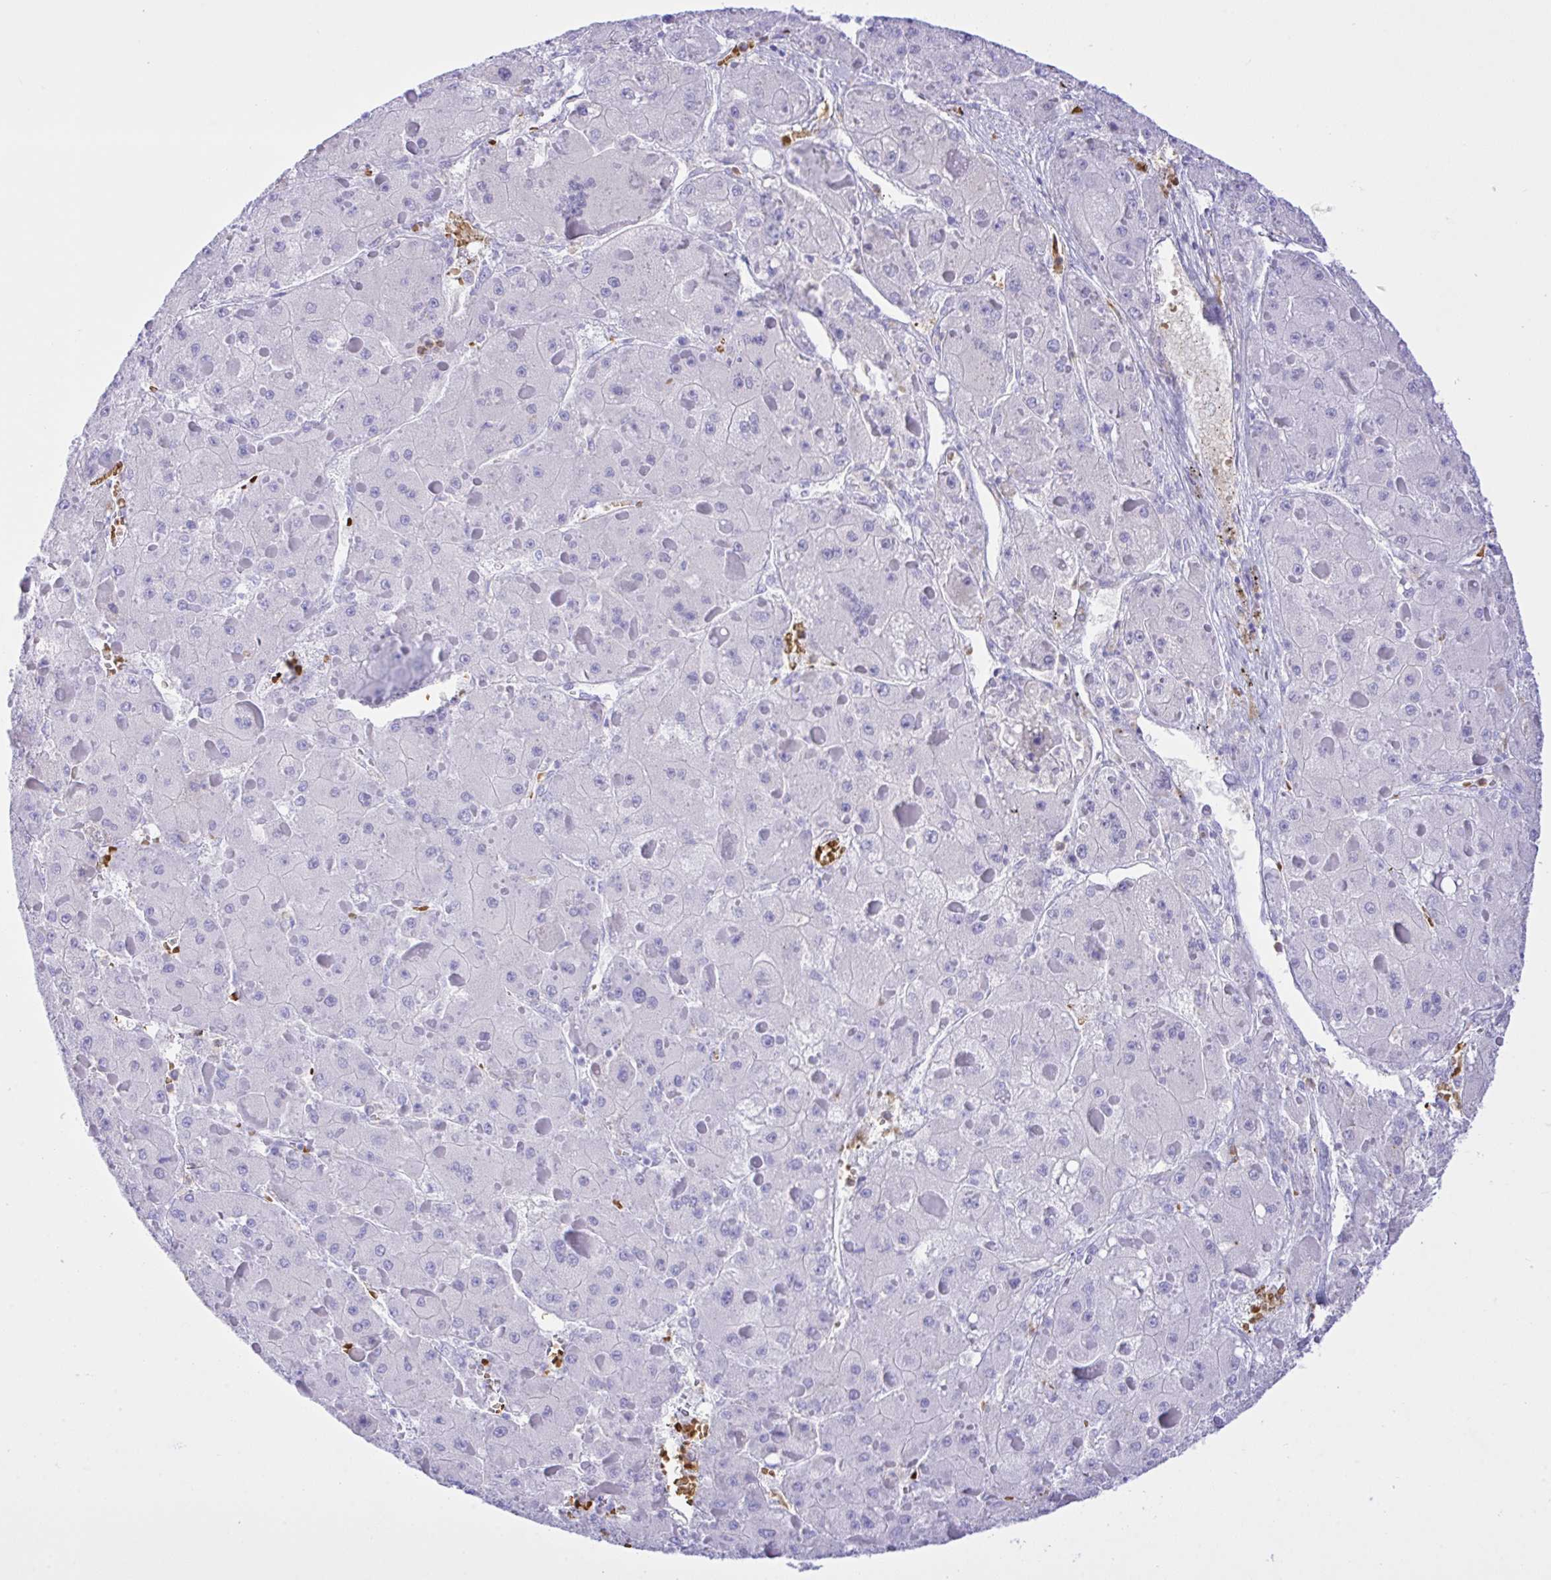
{"staining": {"intensity": "negative", "quantity": "none", "location": "none"}, "tissue": "liver cancer", "cell_type": "Tumor cells", "image_type": "cancer", "snomed": [{"axis": "morphology", "description": "Carcinoma, Hepatocellular, NOS"}, {"axis": "topography", "description": "Liver"}], "caption": "Tumor cells show no significant protein expression in hepatocellular carcinoma (liver).", "gene": "ZNF221", "patient": {"sex": "female", "age": 73}}